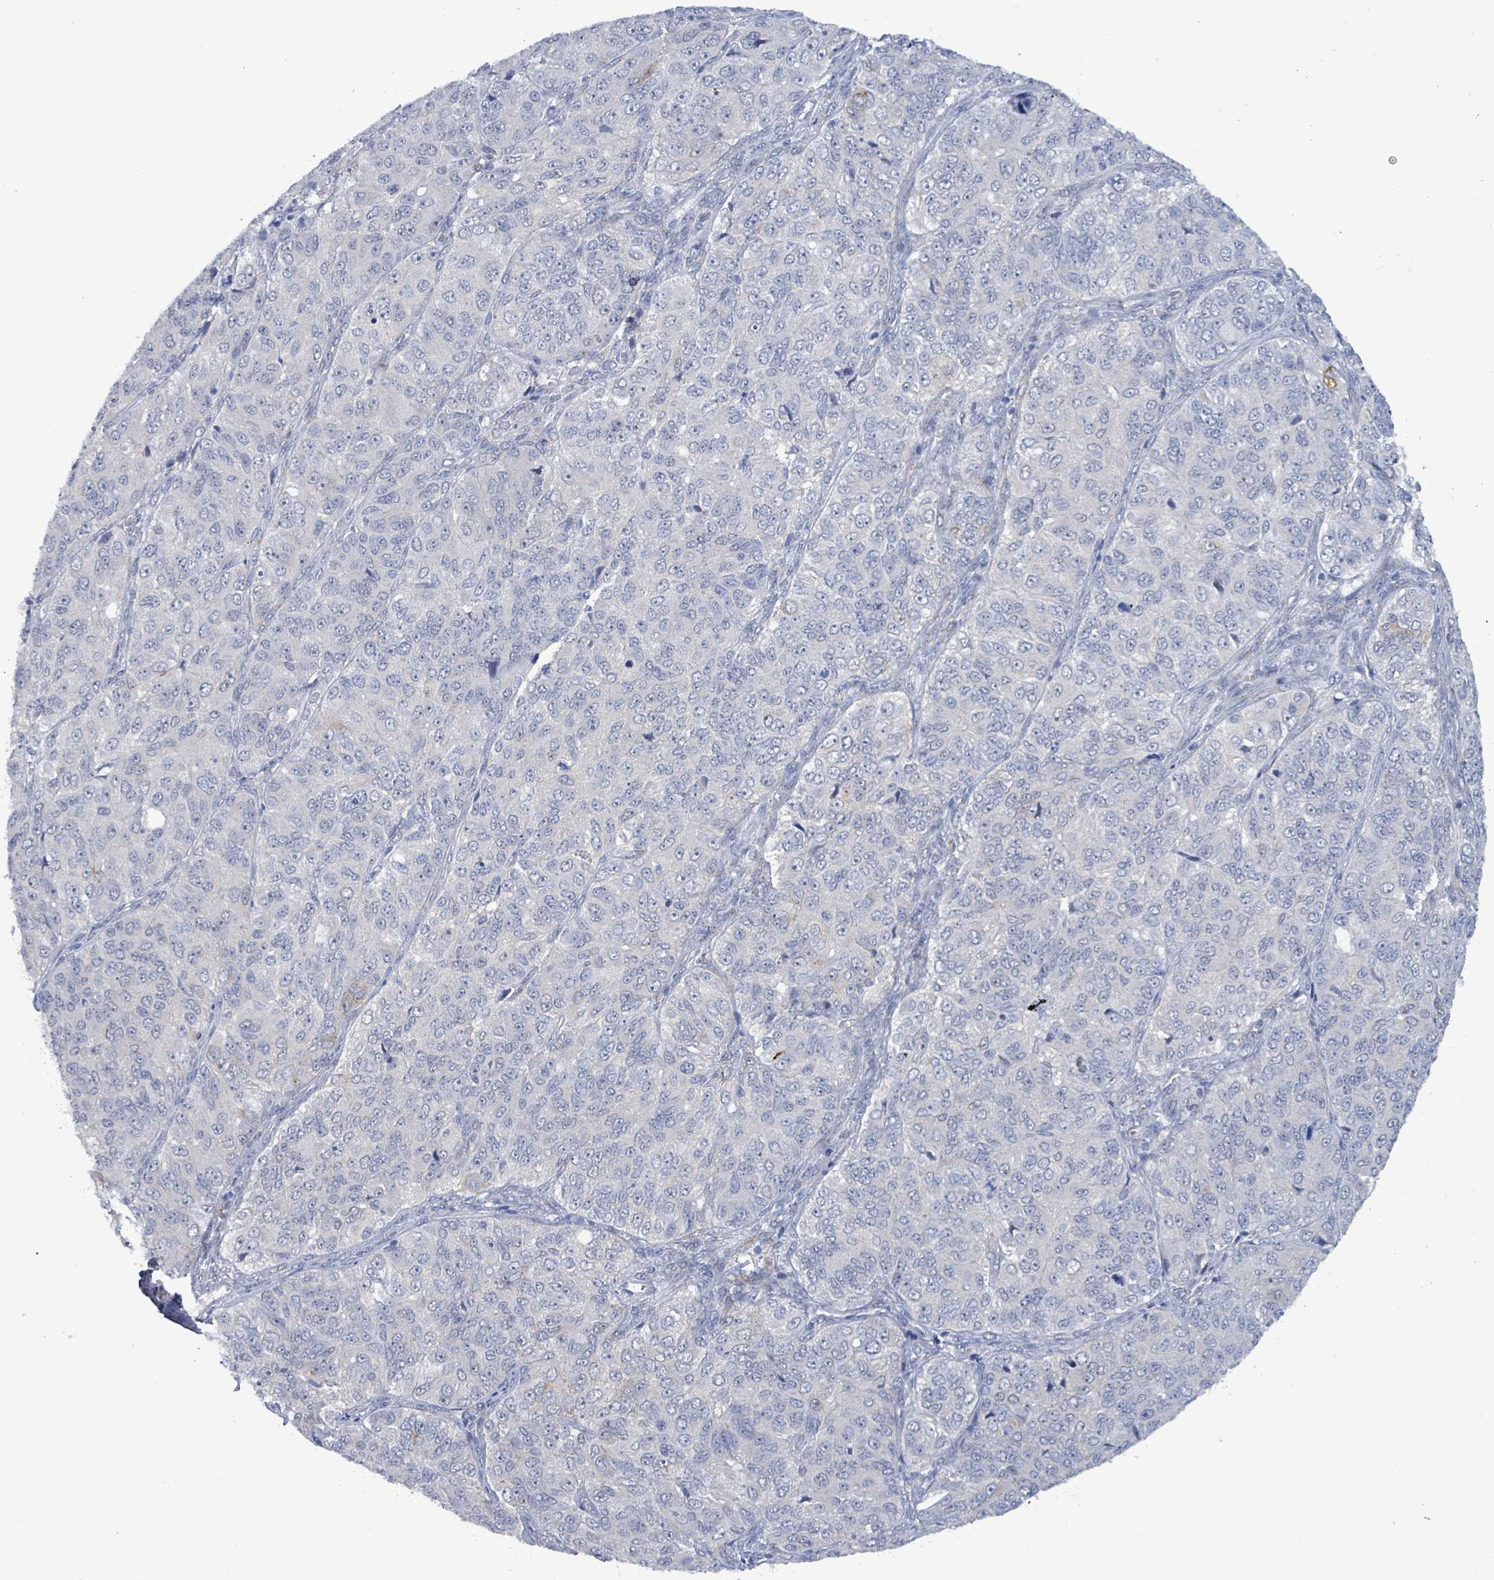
{"staining": {"intensity": "negative", "quantity": "none", "location": "none"}, "tissue": "ovarian cancer", "cell_type": "Tumor cells", "image_type": "cancer", "snomed": [{"axis": "morphology", "description": "Carcinoma, endometroid"}, {"axis": "topography", "description": "Ovary"}], "caption": "This is a photomicrograph of immunohistochemistry staining of endometroid carcinoma (ovarian), which shows no positivity in tumor cells.", "gene": "DMRTC1B", "patient": {"sex": "female", "age": 51}}